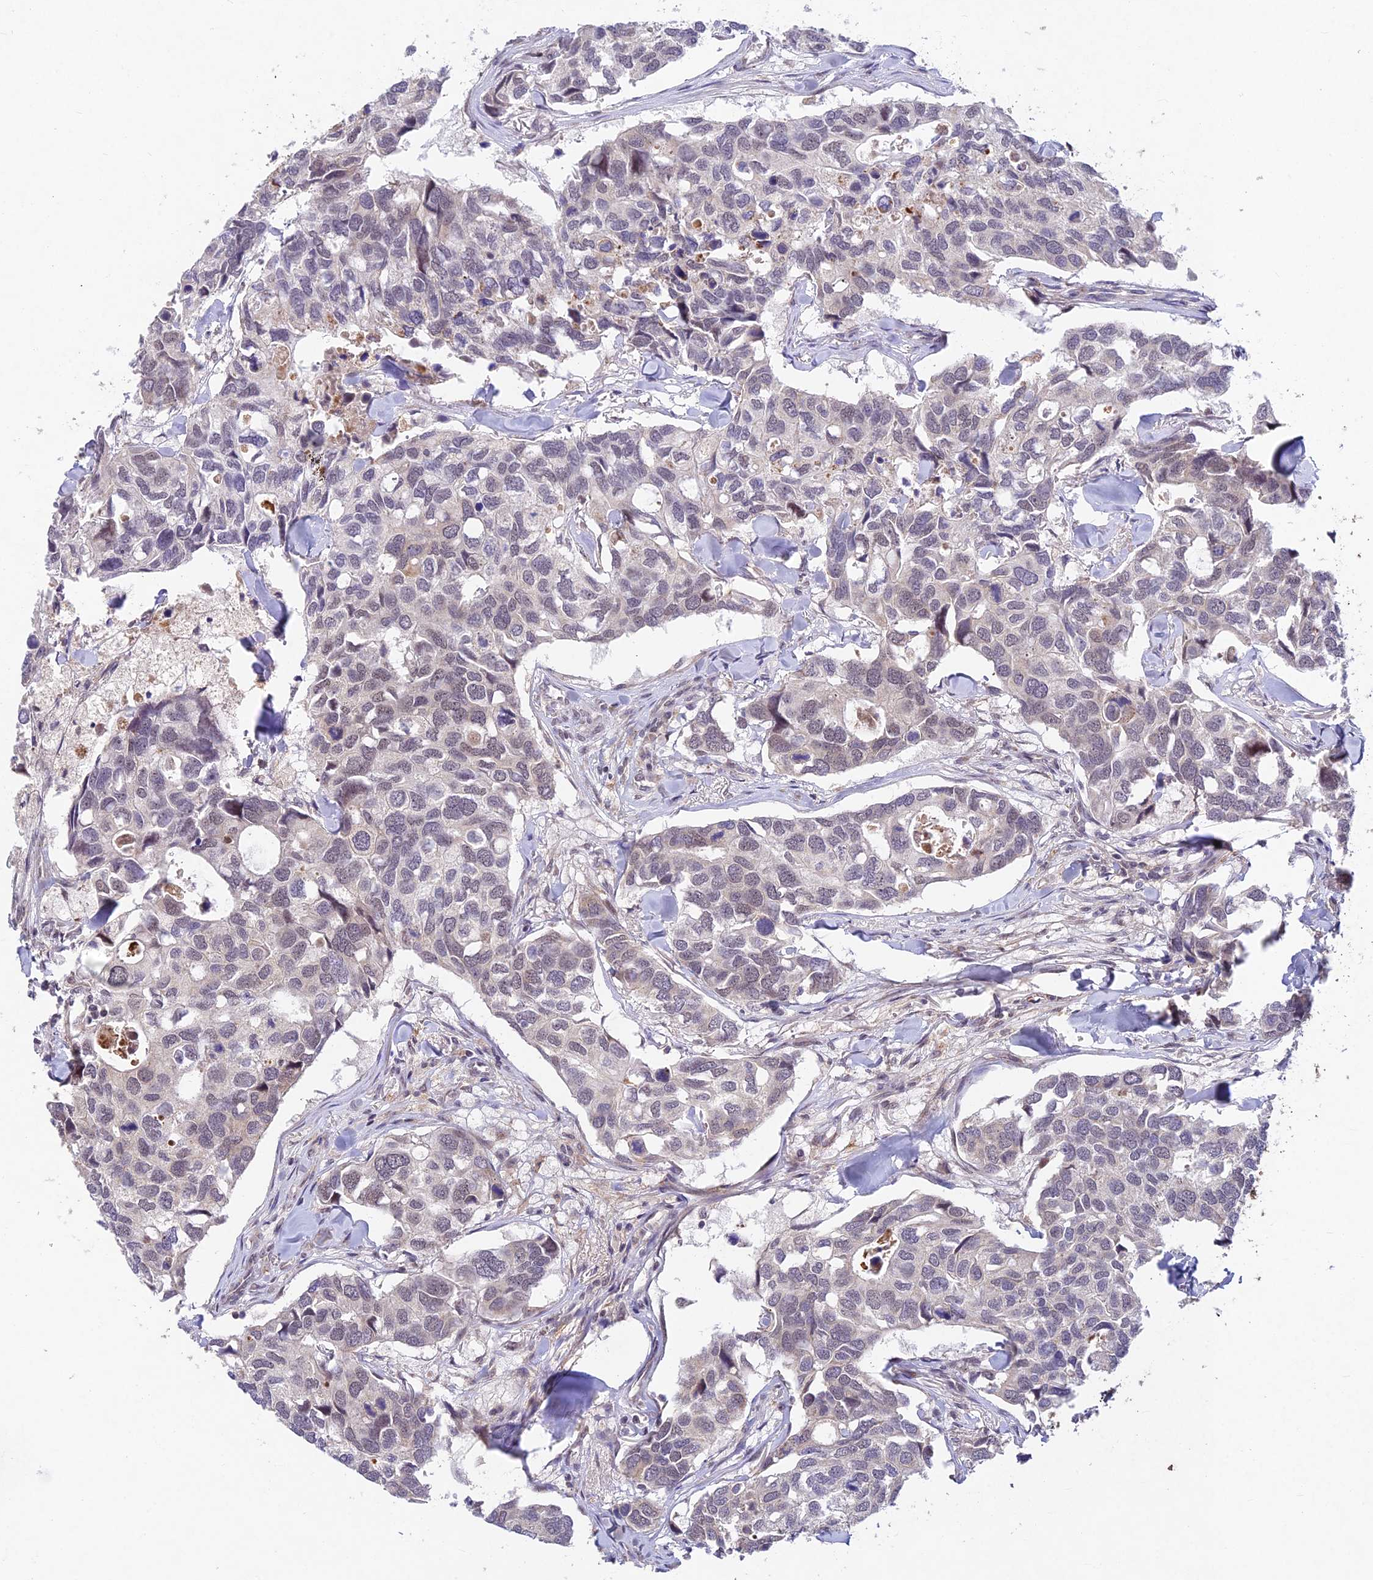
{"staining": {"intensity": "negative", "quantity": "none", "location": "none"}, "tissue": "breast cancer", "cell_type": "Tumor cells", "image_type": "cancer", "snomed": [{"axis": "morphology", "description": "Duct carcinoma"}, {"axis": "topography", "description": "Breast"}], "caption": "Immunohistochemical staining of human breast cancer (intraductal carcinoma) reveals no significant staining in tumor cells.", "gene": "RAVER1", "patient": {"sex": "female", "age": 83}}